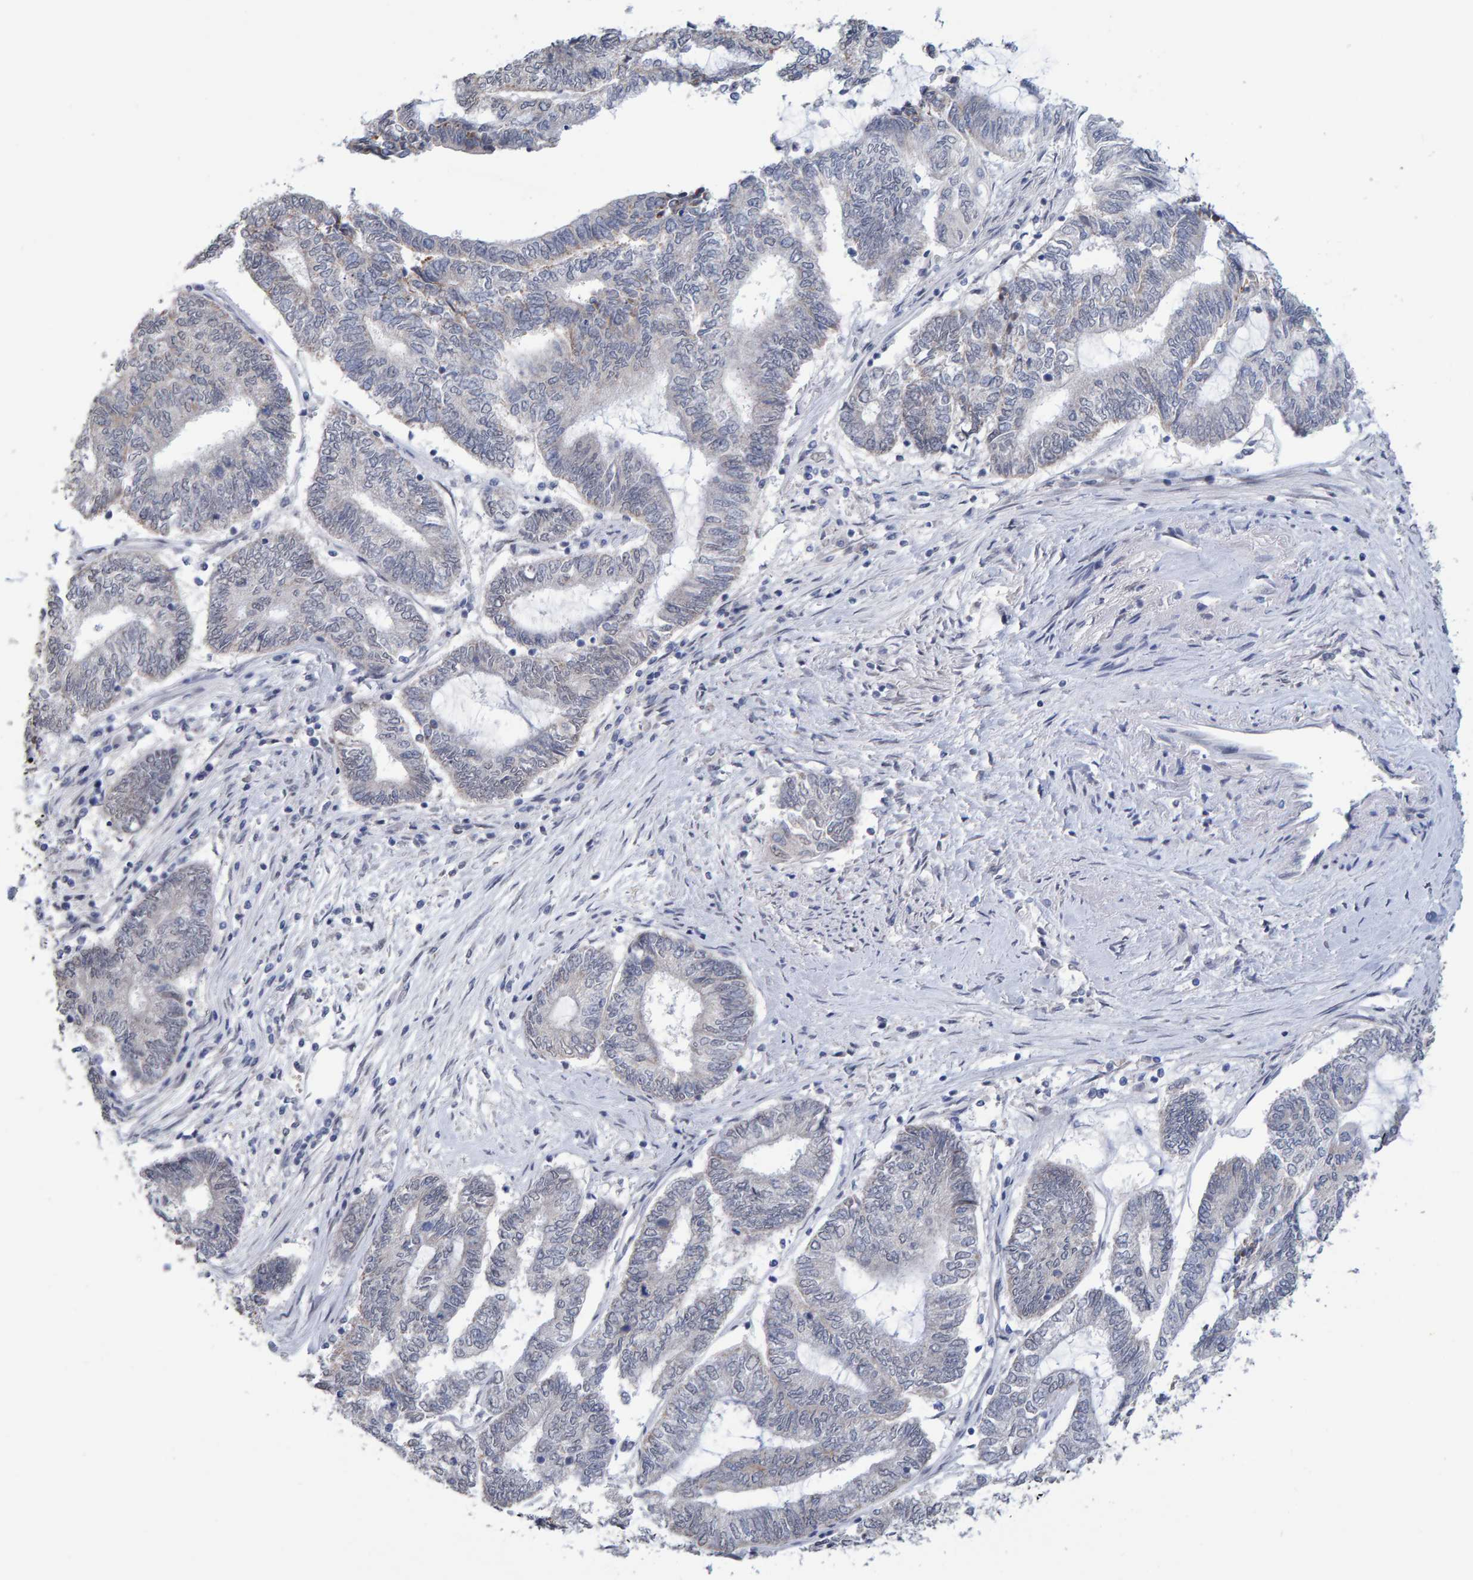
{"staining": {"intensity": "negative", "quantity": "none", "location": "none"}, "tissue": "endometrial cancer", "cell_type": "Tumor cells", "image_type": "cancer", "snomed": [{"axis": "morphology", "description": "Adenocarcinoma, NOS"}, {"axis": "topography", "description": "Uterus"}, {"axis": "topography", "description": "Endometrium"}], "caption": "Tumor cells are negative for protein expression in human endometrial cancer (adenocarcinoma). (Brightfield microscopy of DAB immunohistochemistry at high magnification).", "gene": "USP43", "patient": {"sex": "female", "age": 70}}